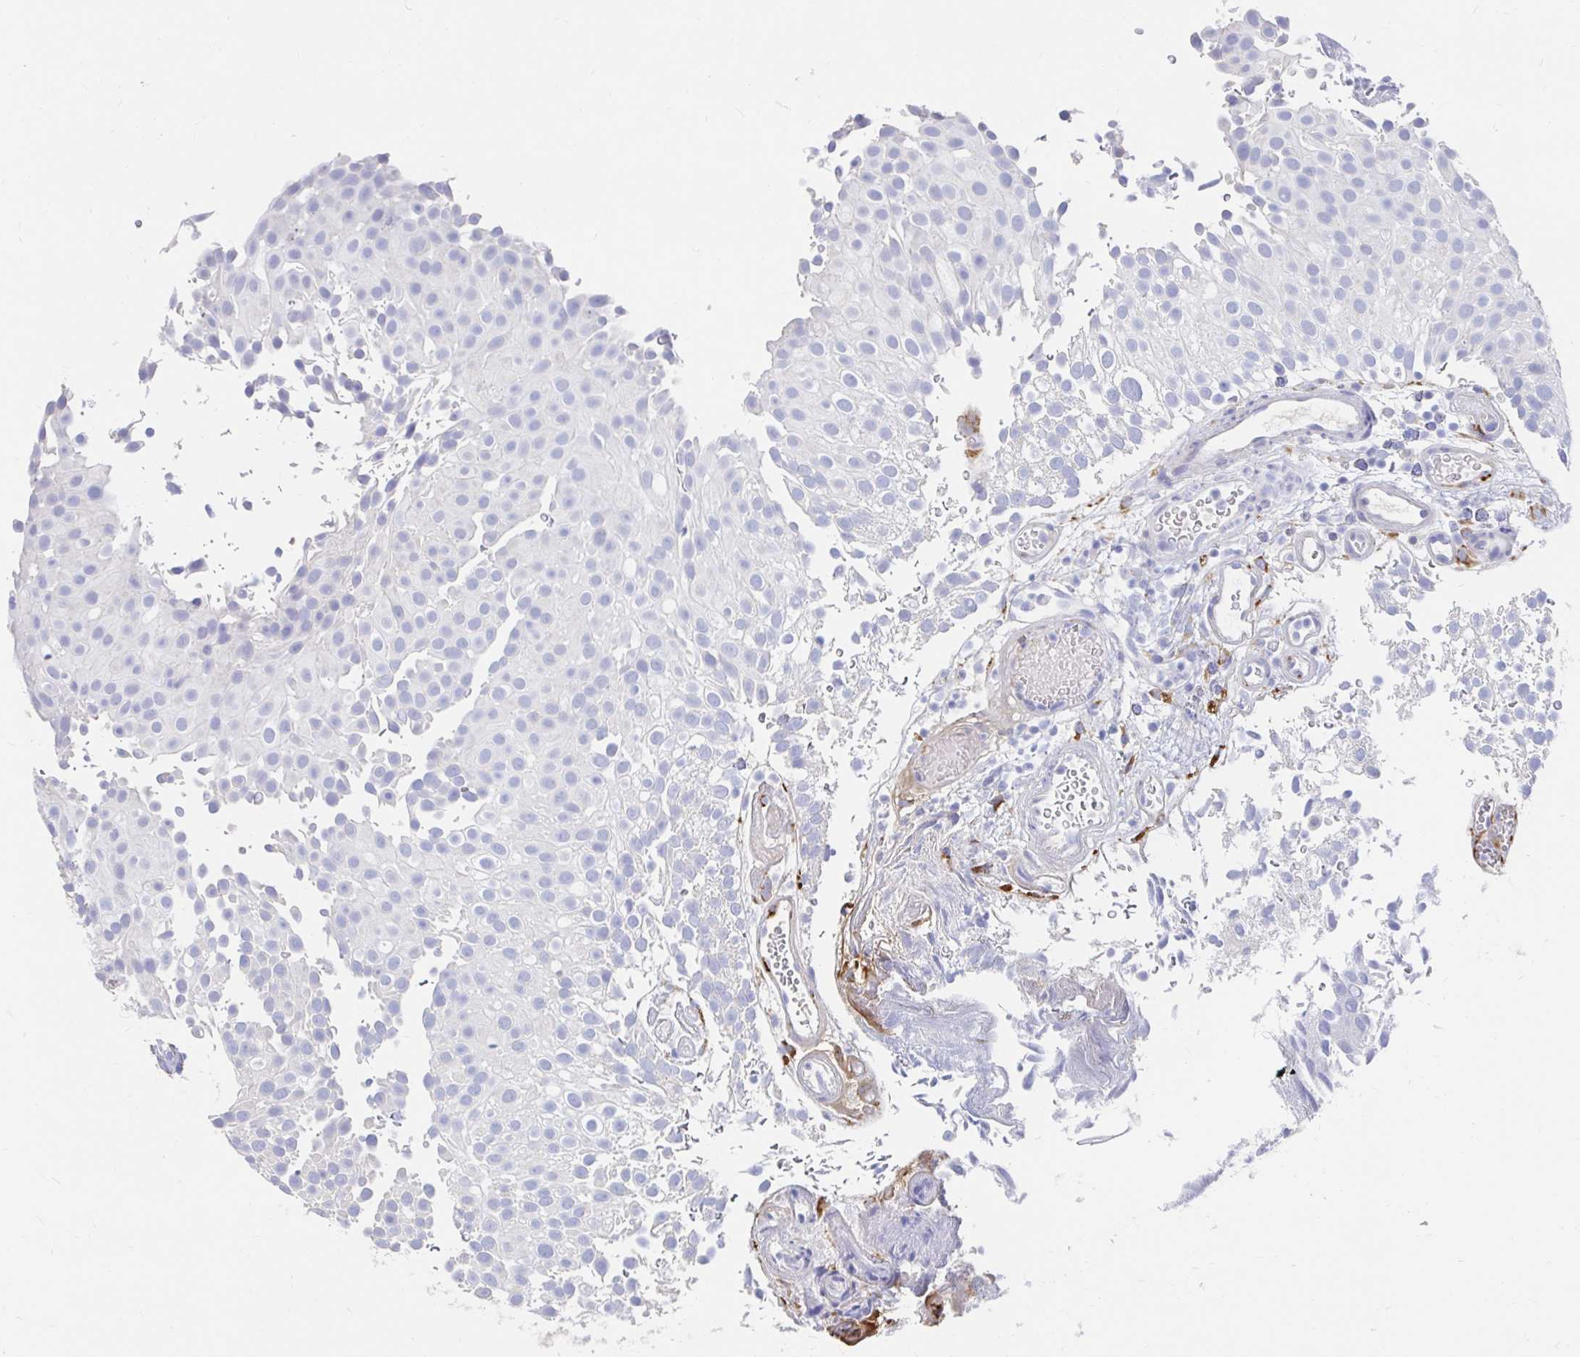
{"staining": {"intensity": "negative", "quantity": "none", "location": "none"}, "tissue": "urothelial cancer", "cell_type": "Tumor cells", "image_type": "cancer", "snomed": [{"axis": "morphology", "description": "Urothelial carcinoma, Low grade"}, {"axis": "topography", "description": "Urinary bladder"}], "caption": "DAB immunohistochemical staining of human urothelial cancer exhibits no significant expression in tumor cells.", "gene": "LAMC3", "patient": {"sex": "male", "age": 78}}